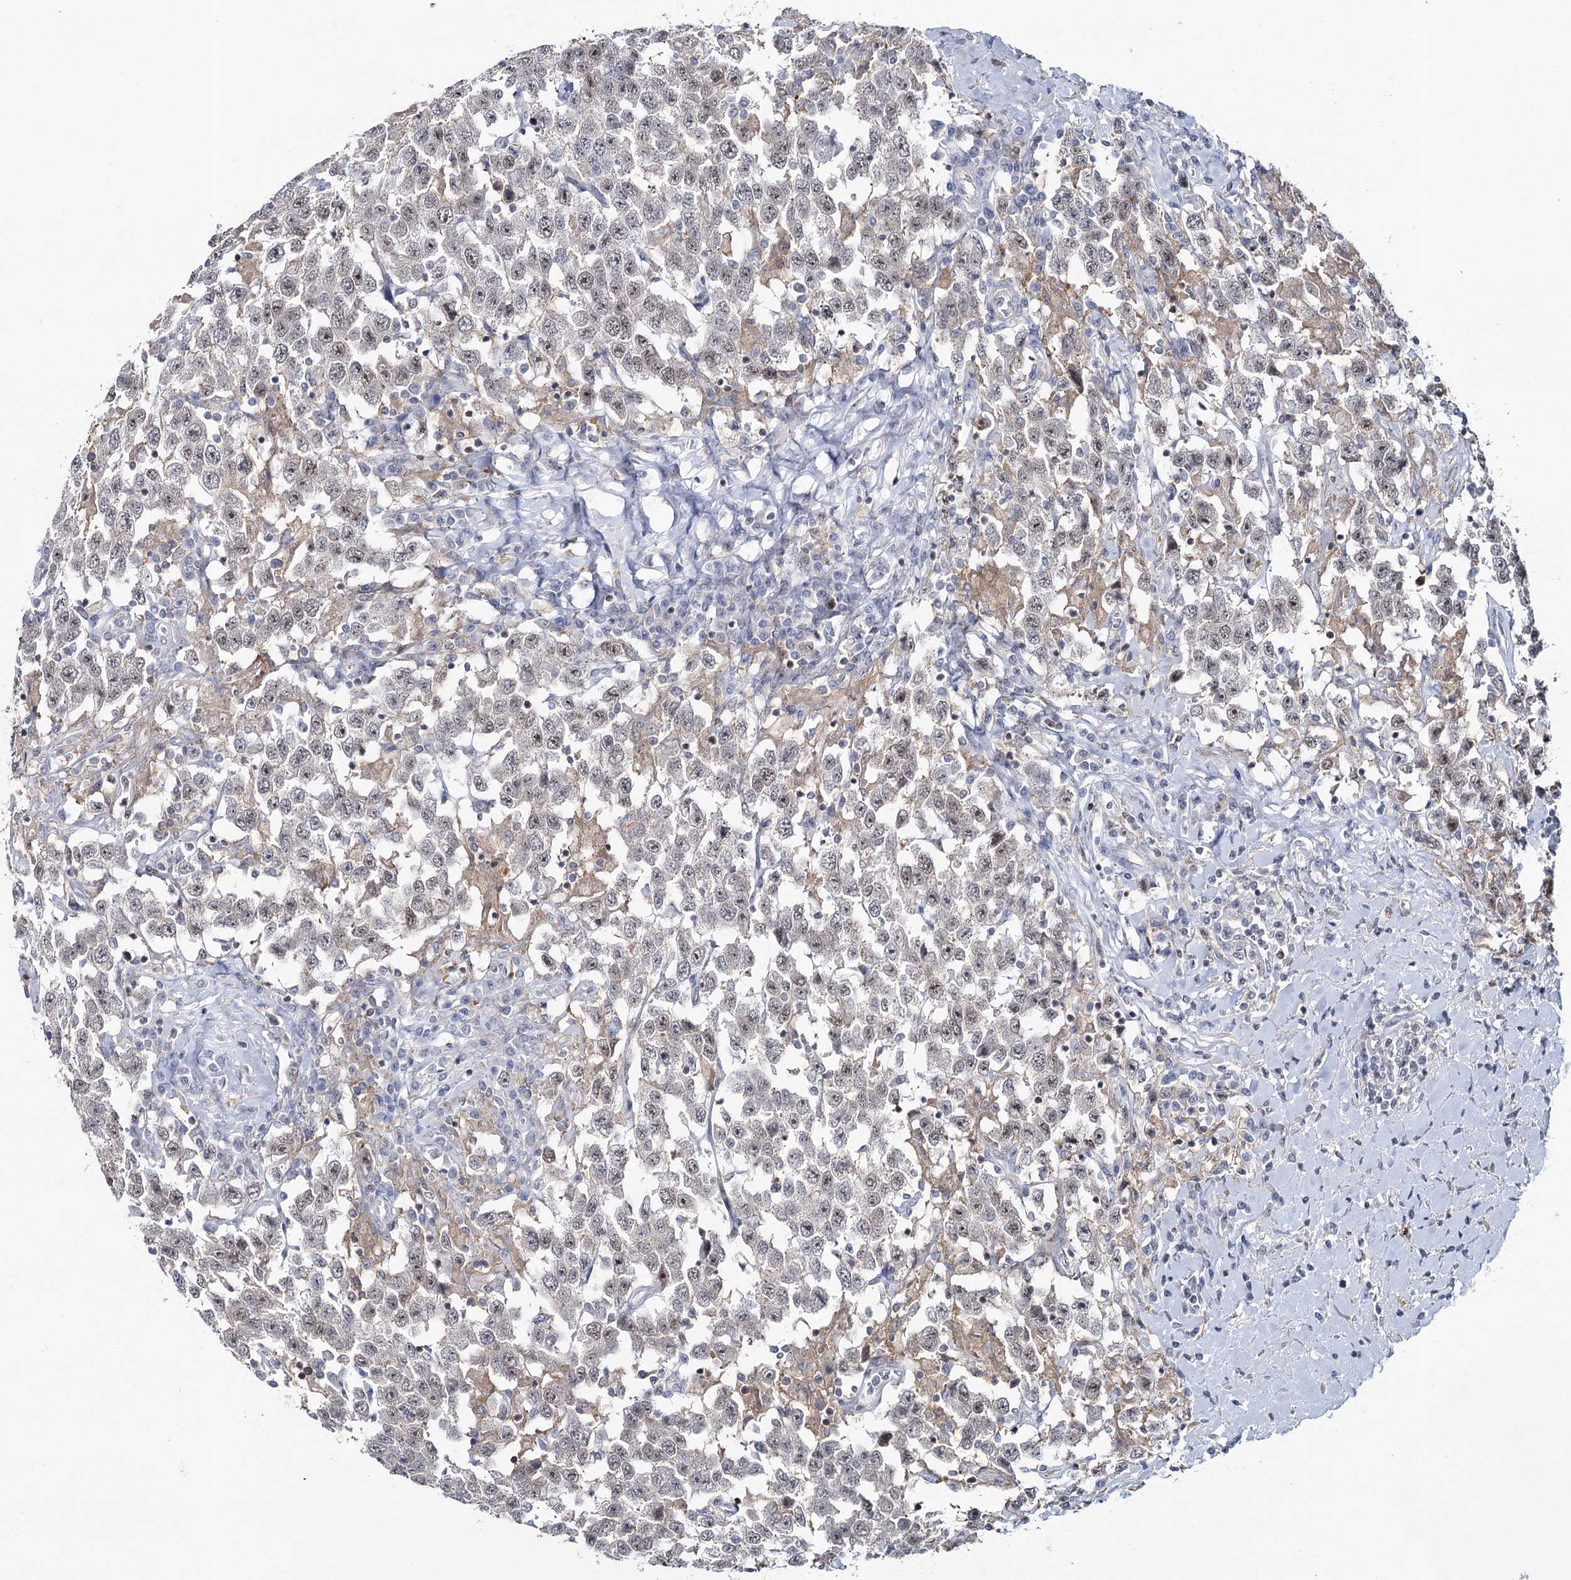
{"staining": {"intensity": "moderate", "quantity": "<25%", "location": "cytoplasmic/membranous,nuclear"}, "tissue": "testis cancer", "cell_type": "Tumor cells", "image_type": "cancer", "snomed": [{"axis": "morphology", "description": "Seminoma, NOS"}, {"axis": "topography", "description": "Testis"}], "caption": "DAB immunohistochemical staining of seminoma (testis) displays moderate cytoplasmic/membranous and nuclear protein staining in approximately <25% of tumor cells. Ihc stains the protein of interest in brown and the nuclei are stained blue.", "gene": "ZC3H8", "patient": {"sex": "male", "age": 41}}